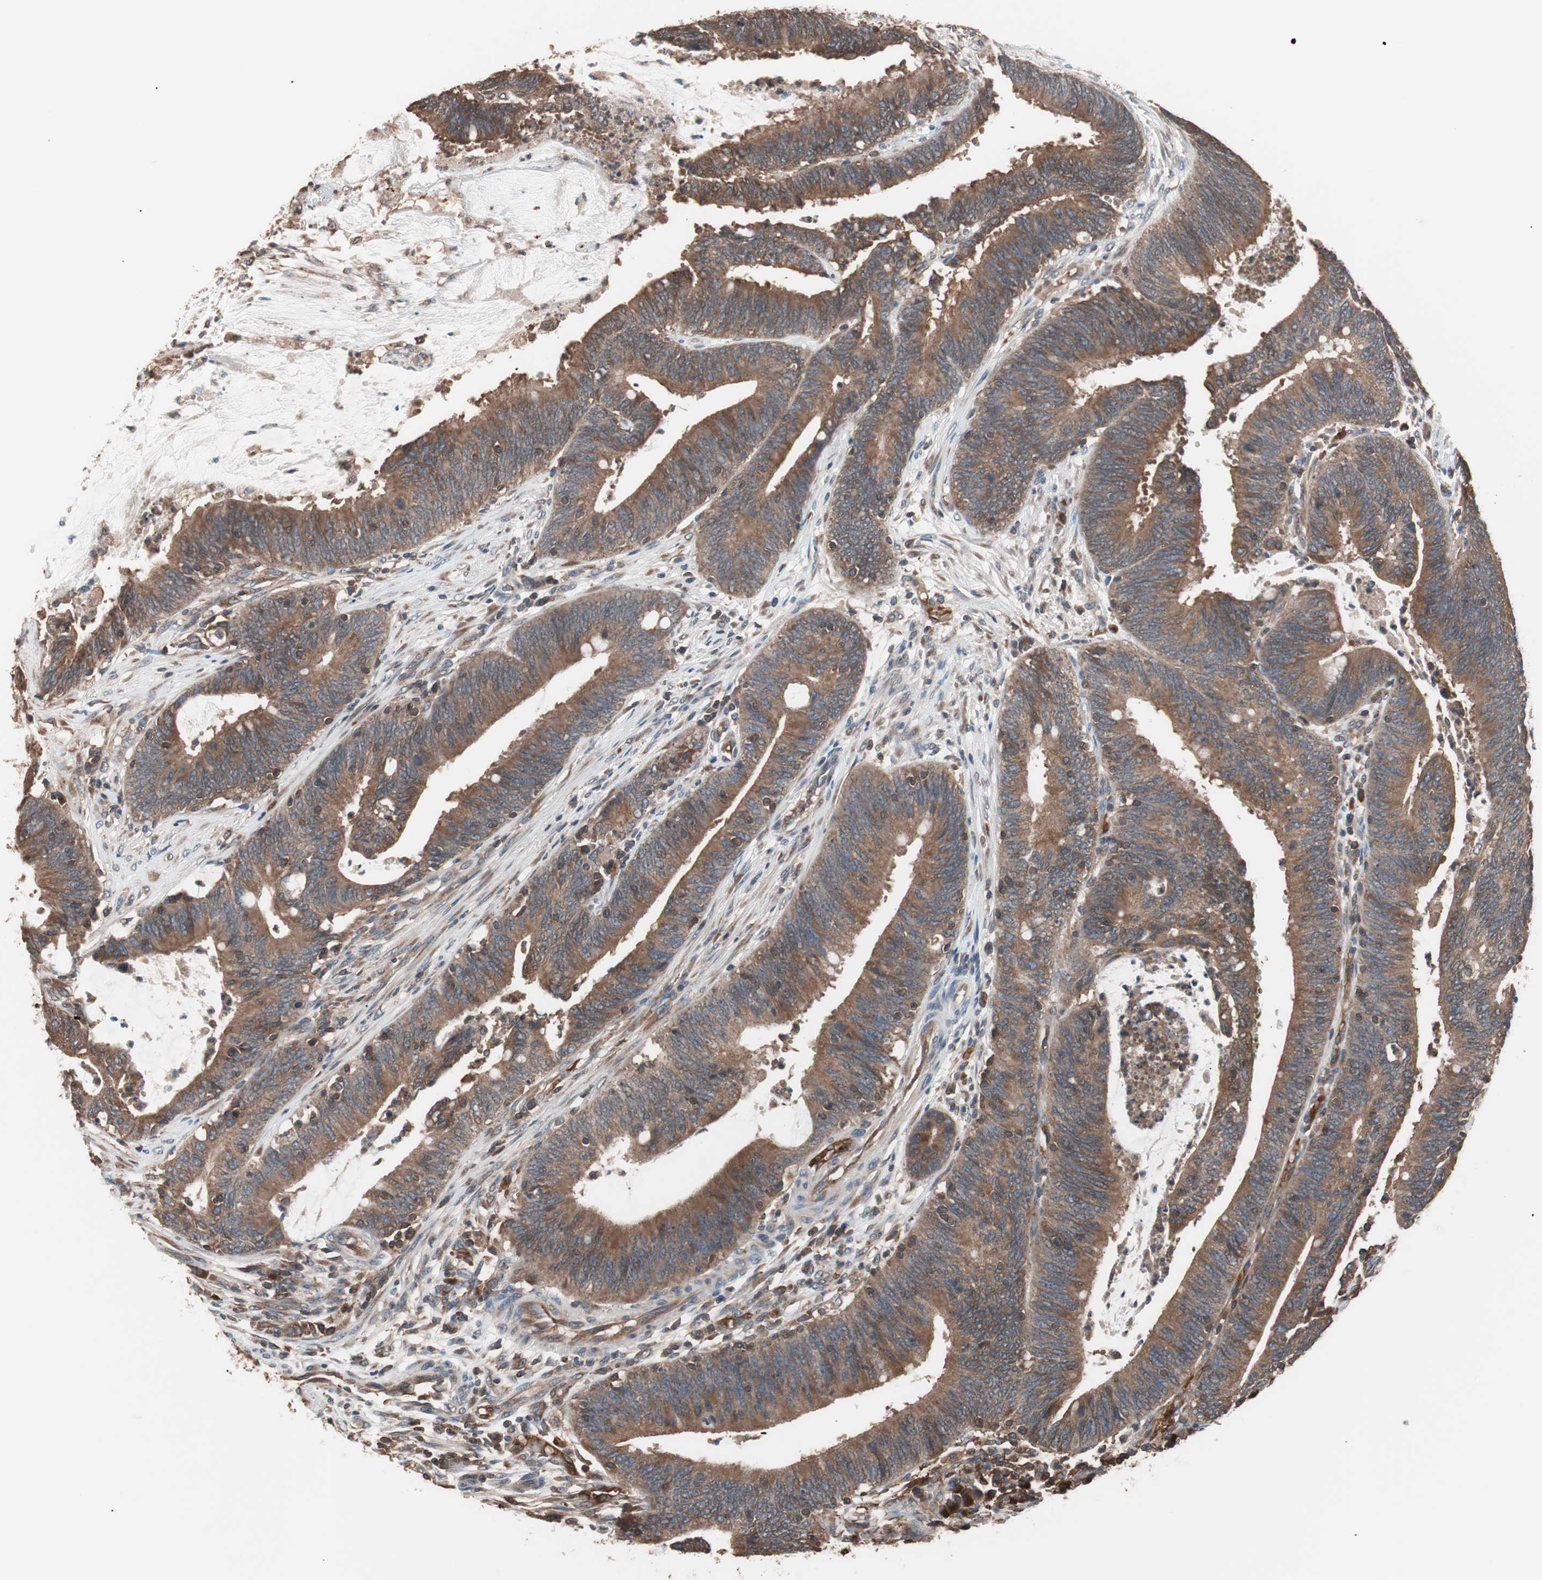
{"staining": {"intensity": "strong", "quantity": ">75%", "location": "cytoplasmic/membranous"}, "tissue": "colorectal cancer", "cell_type": "Tumor cells", "image_type": "cancer", "snomed": [{"axis": "morphology", "description": "Adenocarcinoma, NOS"}, {"axis": "topography", "description": "Rectum"}], "caption": "This is an image of immunohistochemistry staining of adenocarcinoma (colorectal), which shows strong positivity in the cytoplasmic/membranous of tumor cells.", "gene": "GLYCTK", "patient": {"sex": "female", "age": 66}}